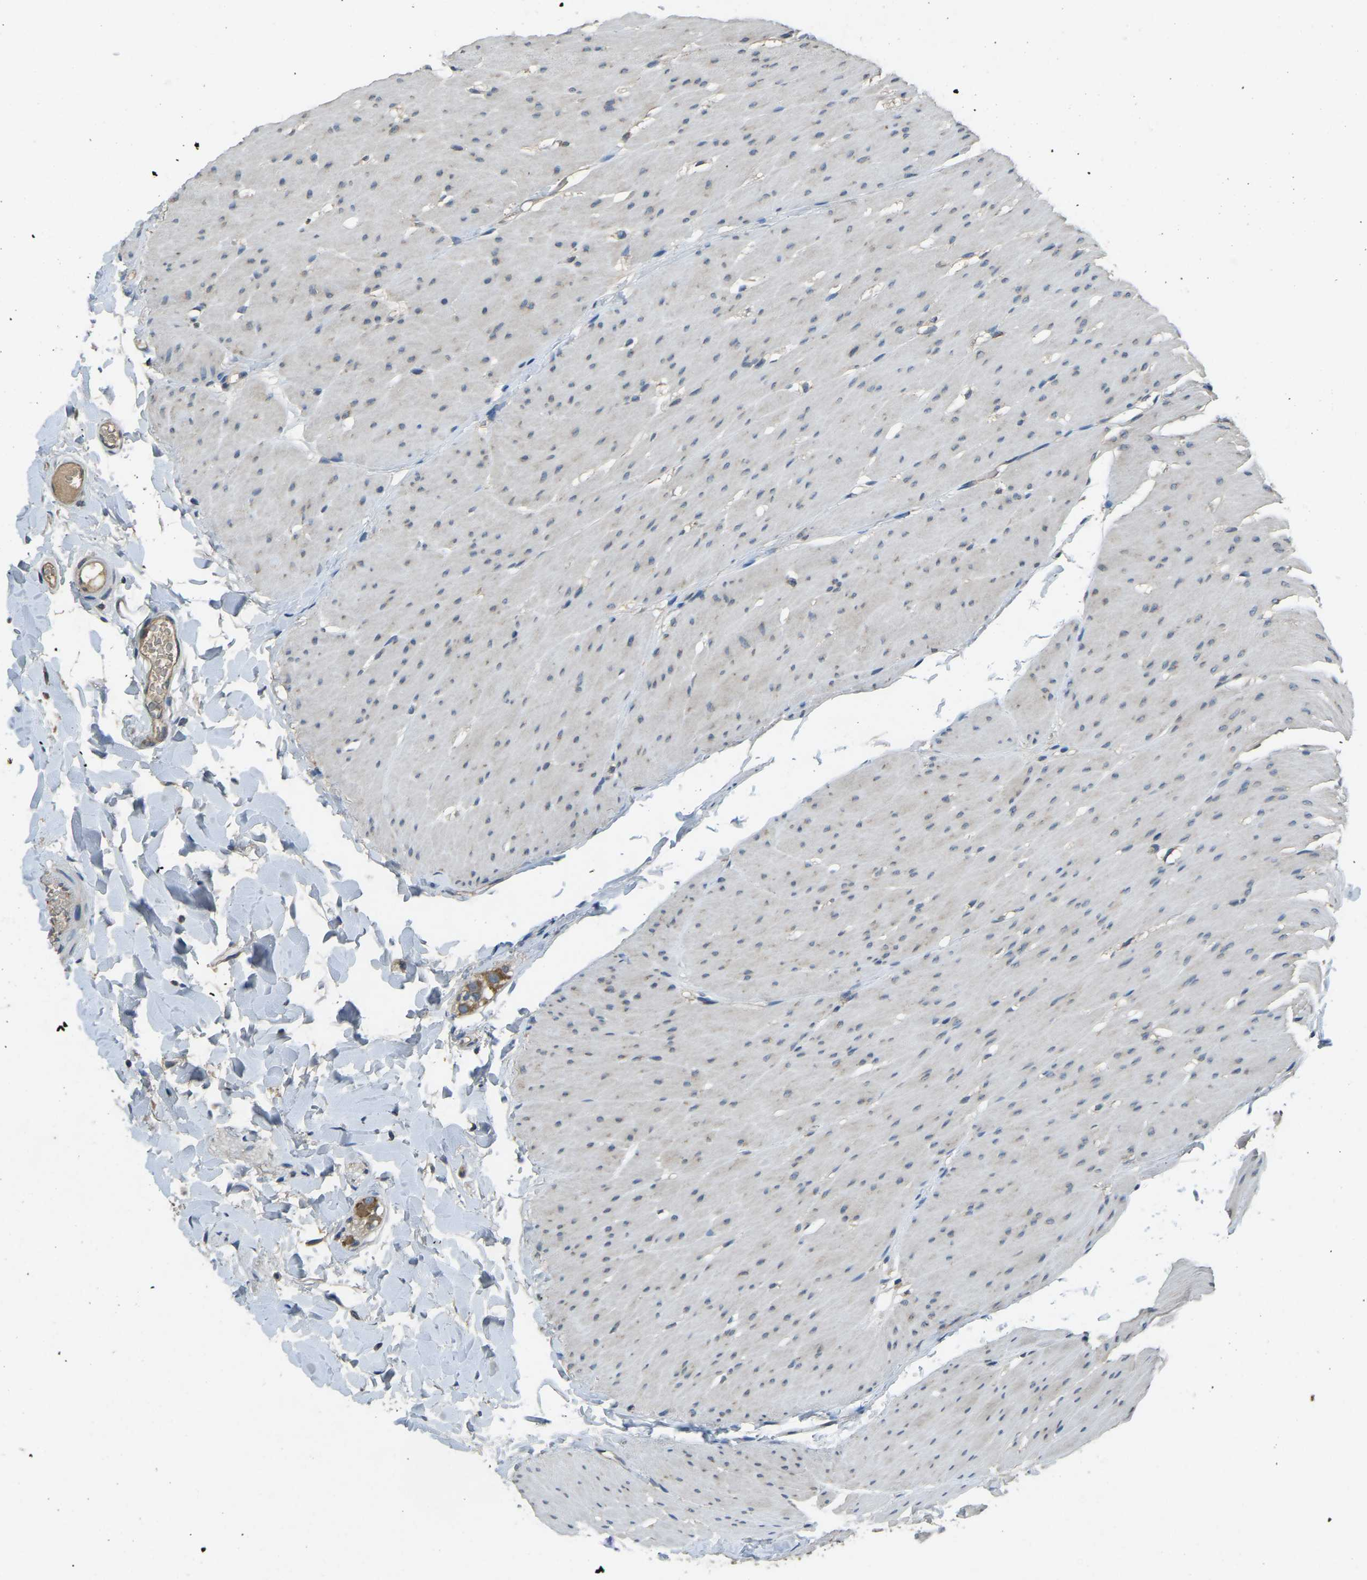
{"staining": {"intensity": "weak", "quantity": "25%-75%", "location": "cytoplasmic/membranous"}, "tissue": "colon", "cell_type": "Endothelial cells", "image_type": "normal", "snomed": [{"axis": "morphology", "description": "Normal tissue, NOS"}, {"axis": "topography", "description": "Smooth muscle"}, {"axis": "topography", "description": "Colon"}], "caption": "Immunohistochemistry histopathology image of benign colon stained for a protein (brown), which shows low levels of weak cytoplasmic/membranous staining in approximately 25%-75% of endothelial cells.", "gene": "AIMP1", "patient": {"sex": "male", "age": 67}}